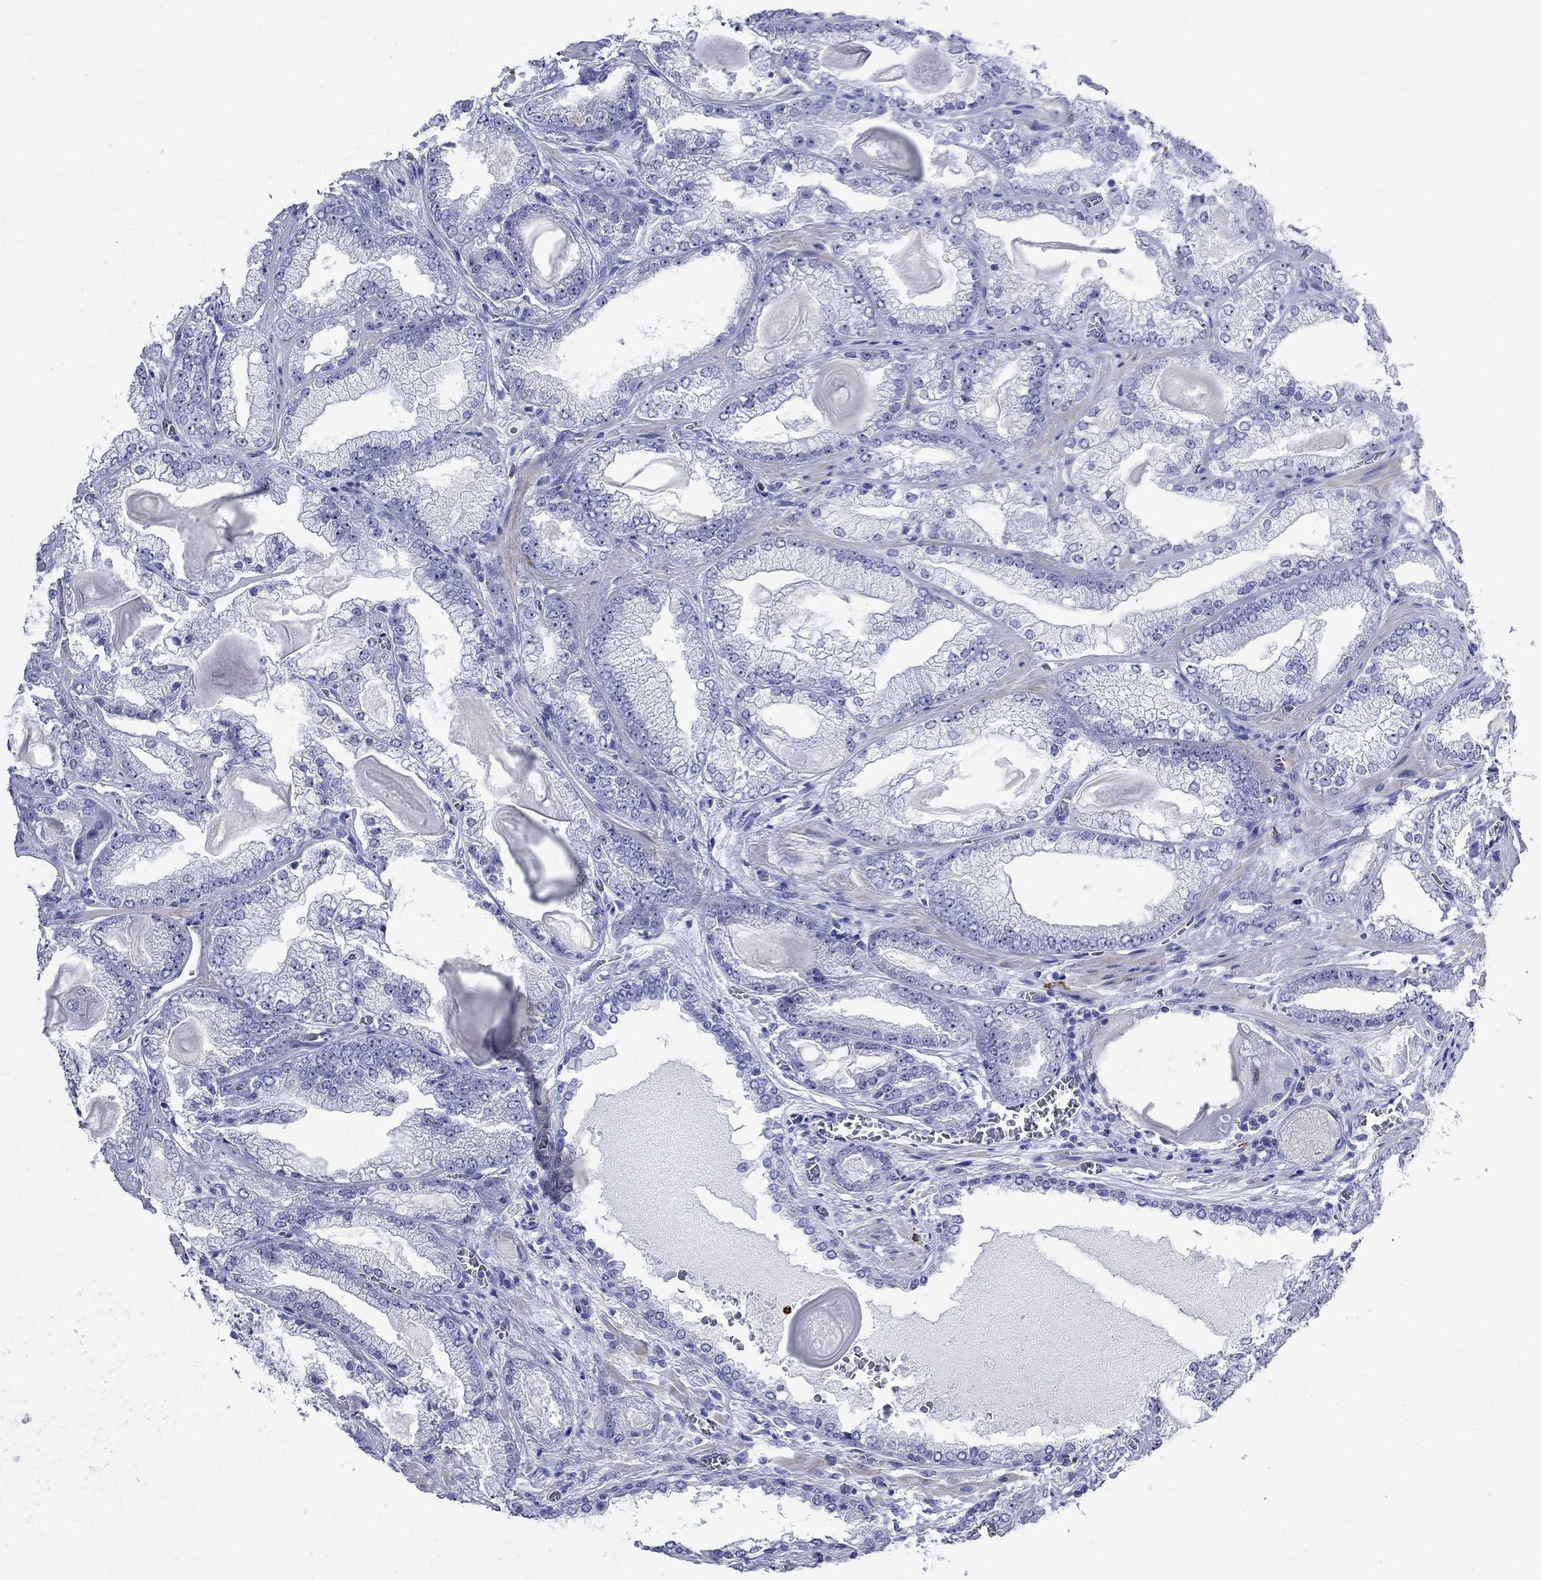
{"staining": {"intensity": "strong", "quantity": "<25%", "location": "cytoplasmic/membranous"}, "tissue": "prostate cancer", "cell_type": "Tumor cells", "image_type": "cancer", "snomed": [{"axis": "morphology", "description": "Adenocarcinoma, Low grade"}, {"axis": "topography", "description": "Prostate"}], "caption": "A high-resolution histopathology image shows immunohistochemistry staining of prostate cancer (adenocarcinoma (low-grade)), which exhibits strong cytoplasmic/membranous expression in about <25% of tumor cells.", "gene": "TACC3", "patient": {"sex": "male", "age": 57}}